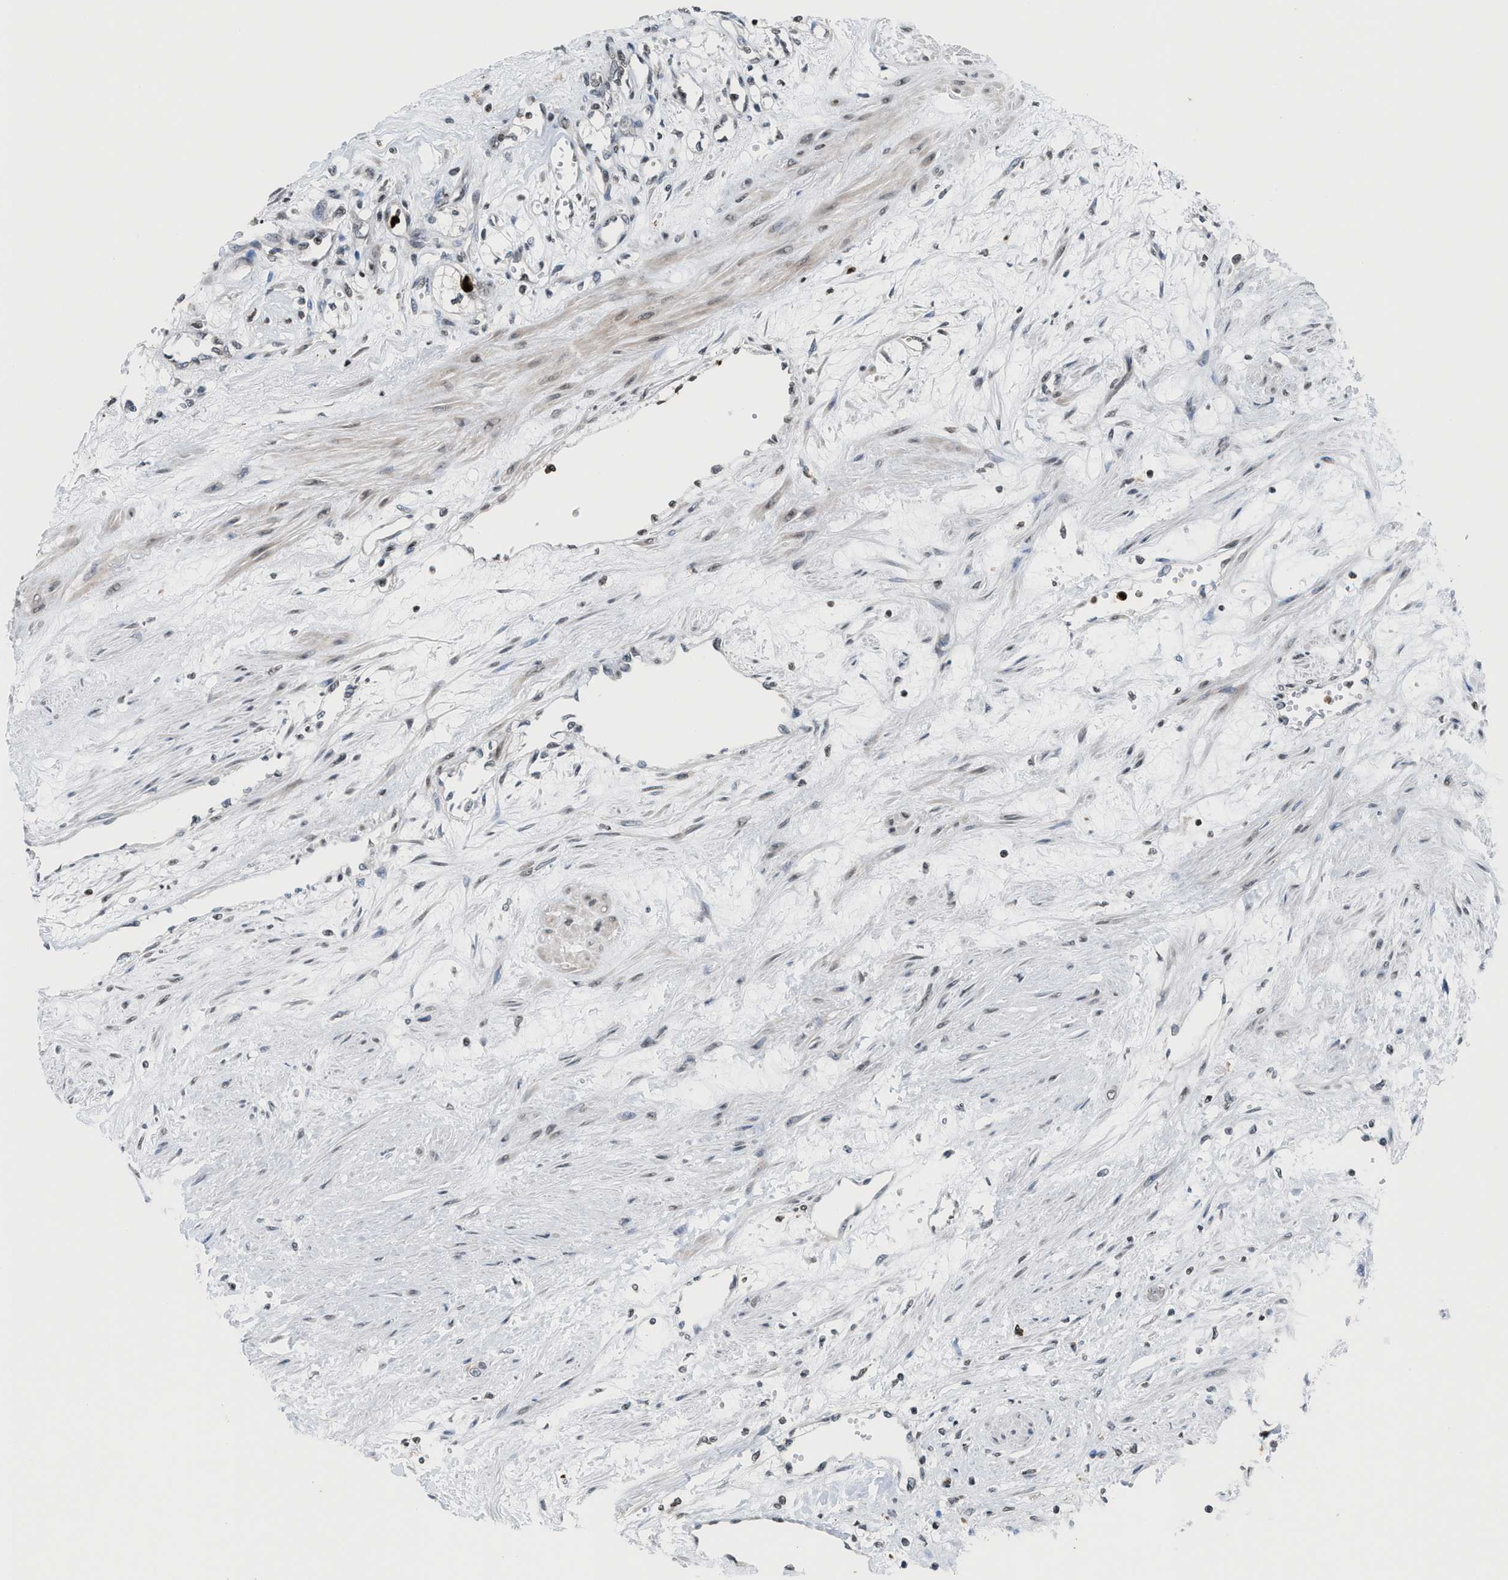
{"staining": {"intensity": "negative", "quantity": "none", "location": "none"}, "tissue": "renal cancer", "cell_type": "Tumor cells", "image_type": "cancer", "snomed": [{"axis": "morphology", "description": "Adenocarcinoma, NOS"}, {"axis": "topography", "description": "Kidney"}], "caption": "The immunohistochemistry (IHC) image has no significant staining in tumor cells of renal cancer tissue.", "gene": "PRUNE2", "patient": {"sex": "male", "age": 59}}